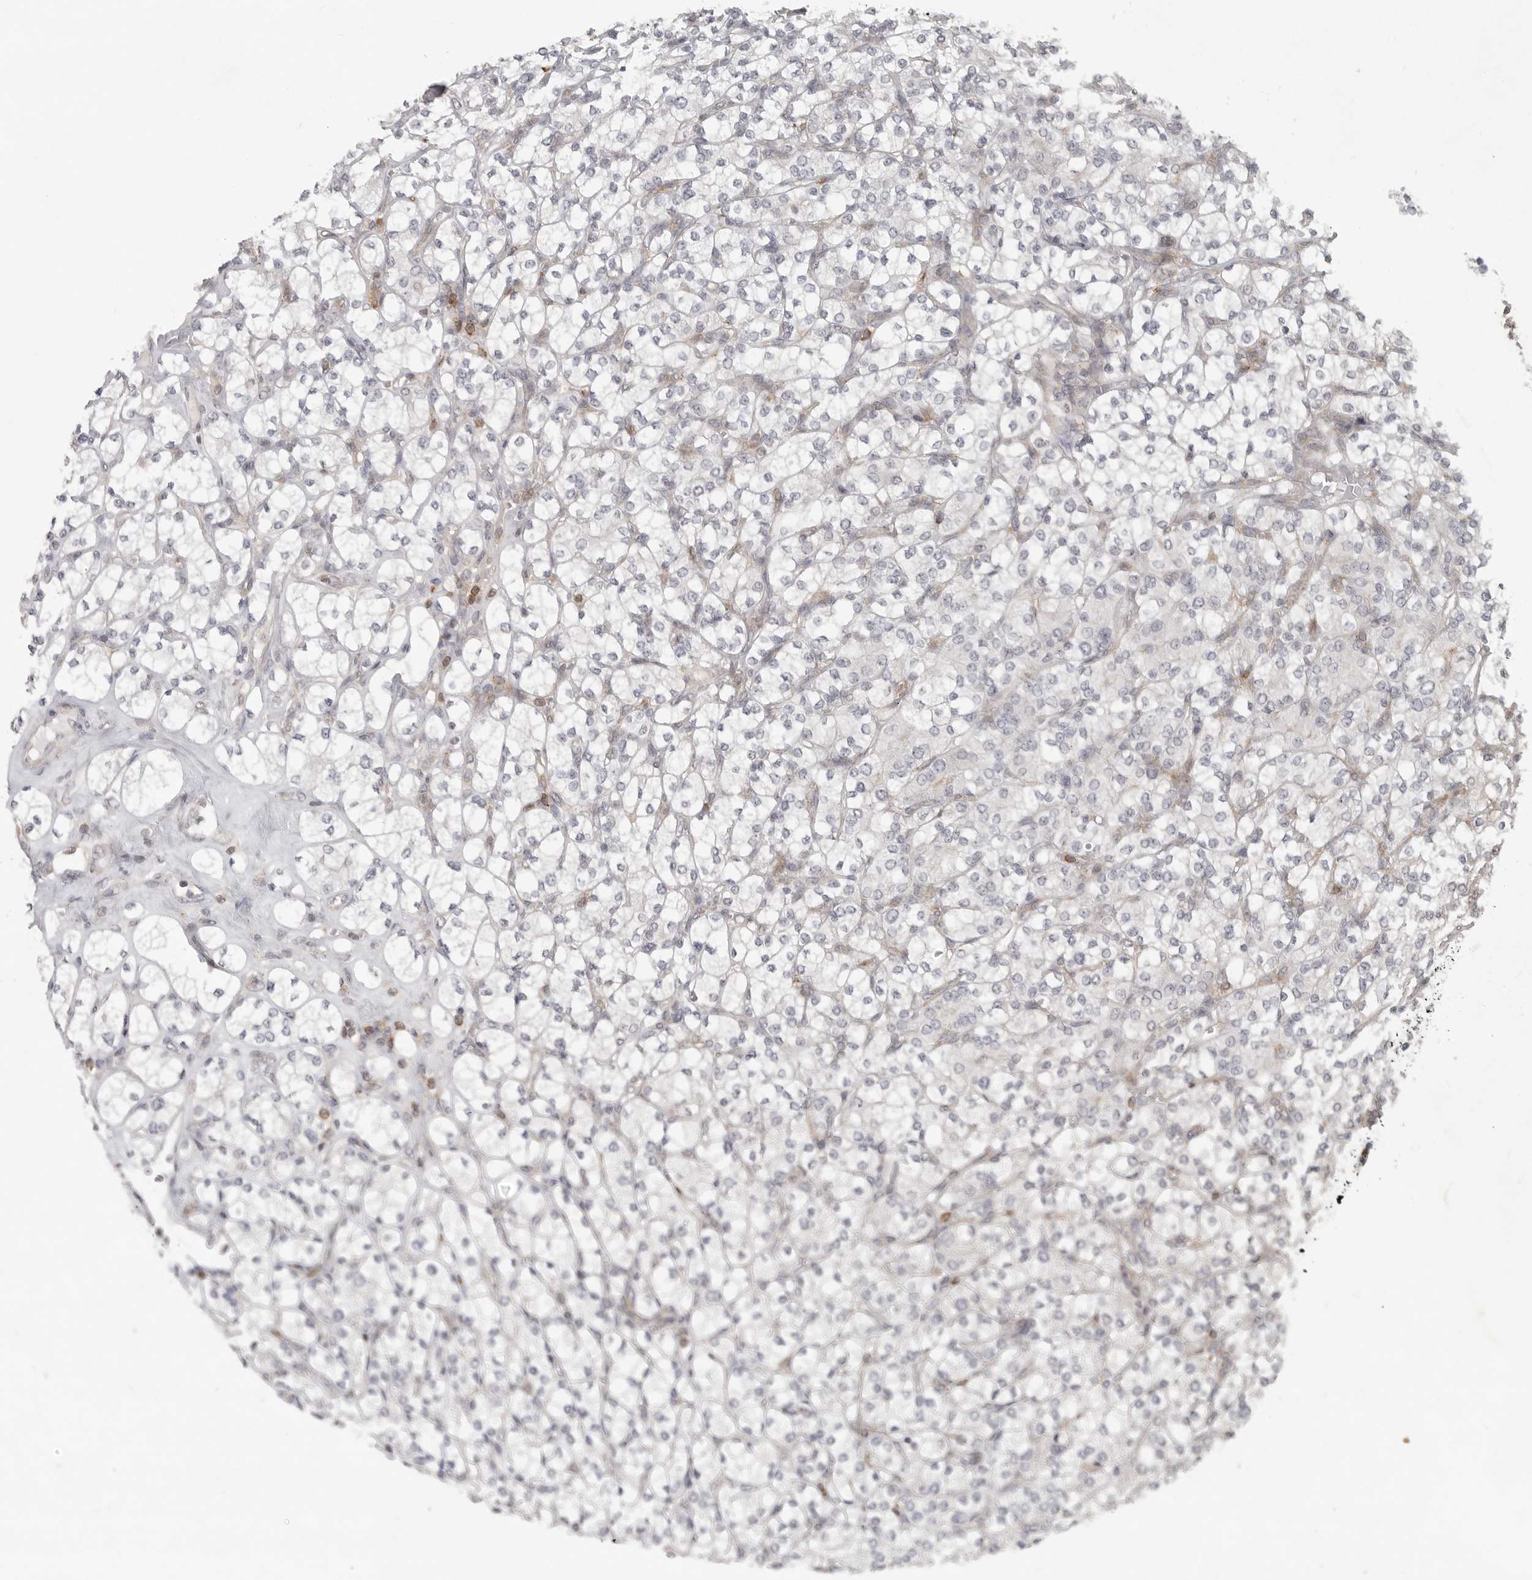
{"staining": {"intensity": "negative", "quantity": "none", "location": "none"}, "tissue": "renal cancer", "cell_type": "Tumor cells", "image_type": "cancer", "snomed": [{"axis": "morphology", "description": "Adenocarcinoma, NOS"}, {"axis": "topography", "description": "Kidney"}], "caption": "Human renal cancer stained for a protein using immunohistochemistry demonstrates no positivity in tumor cells.", "gene": "SH3KBP1", "patient": {"sex": "male", "age": 77}}